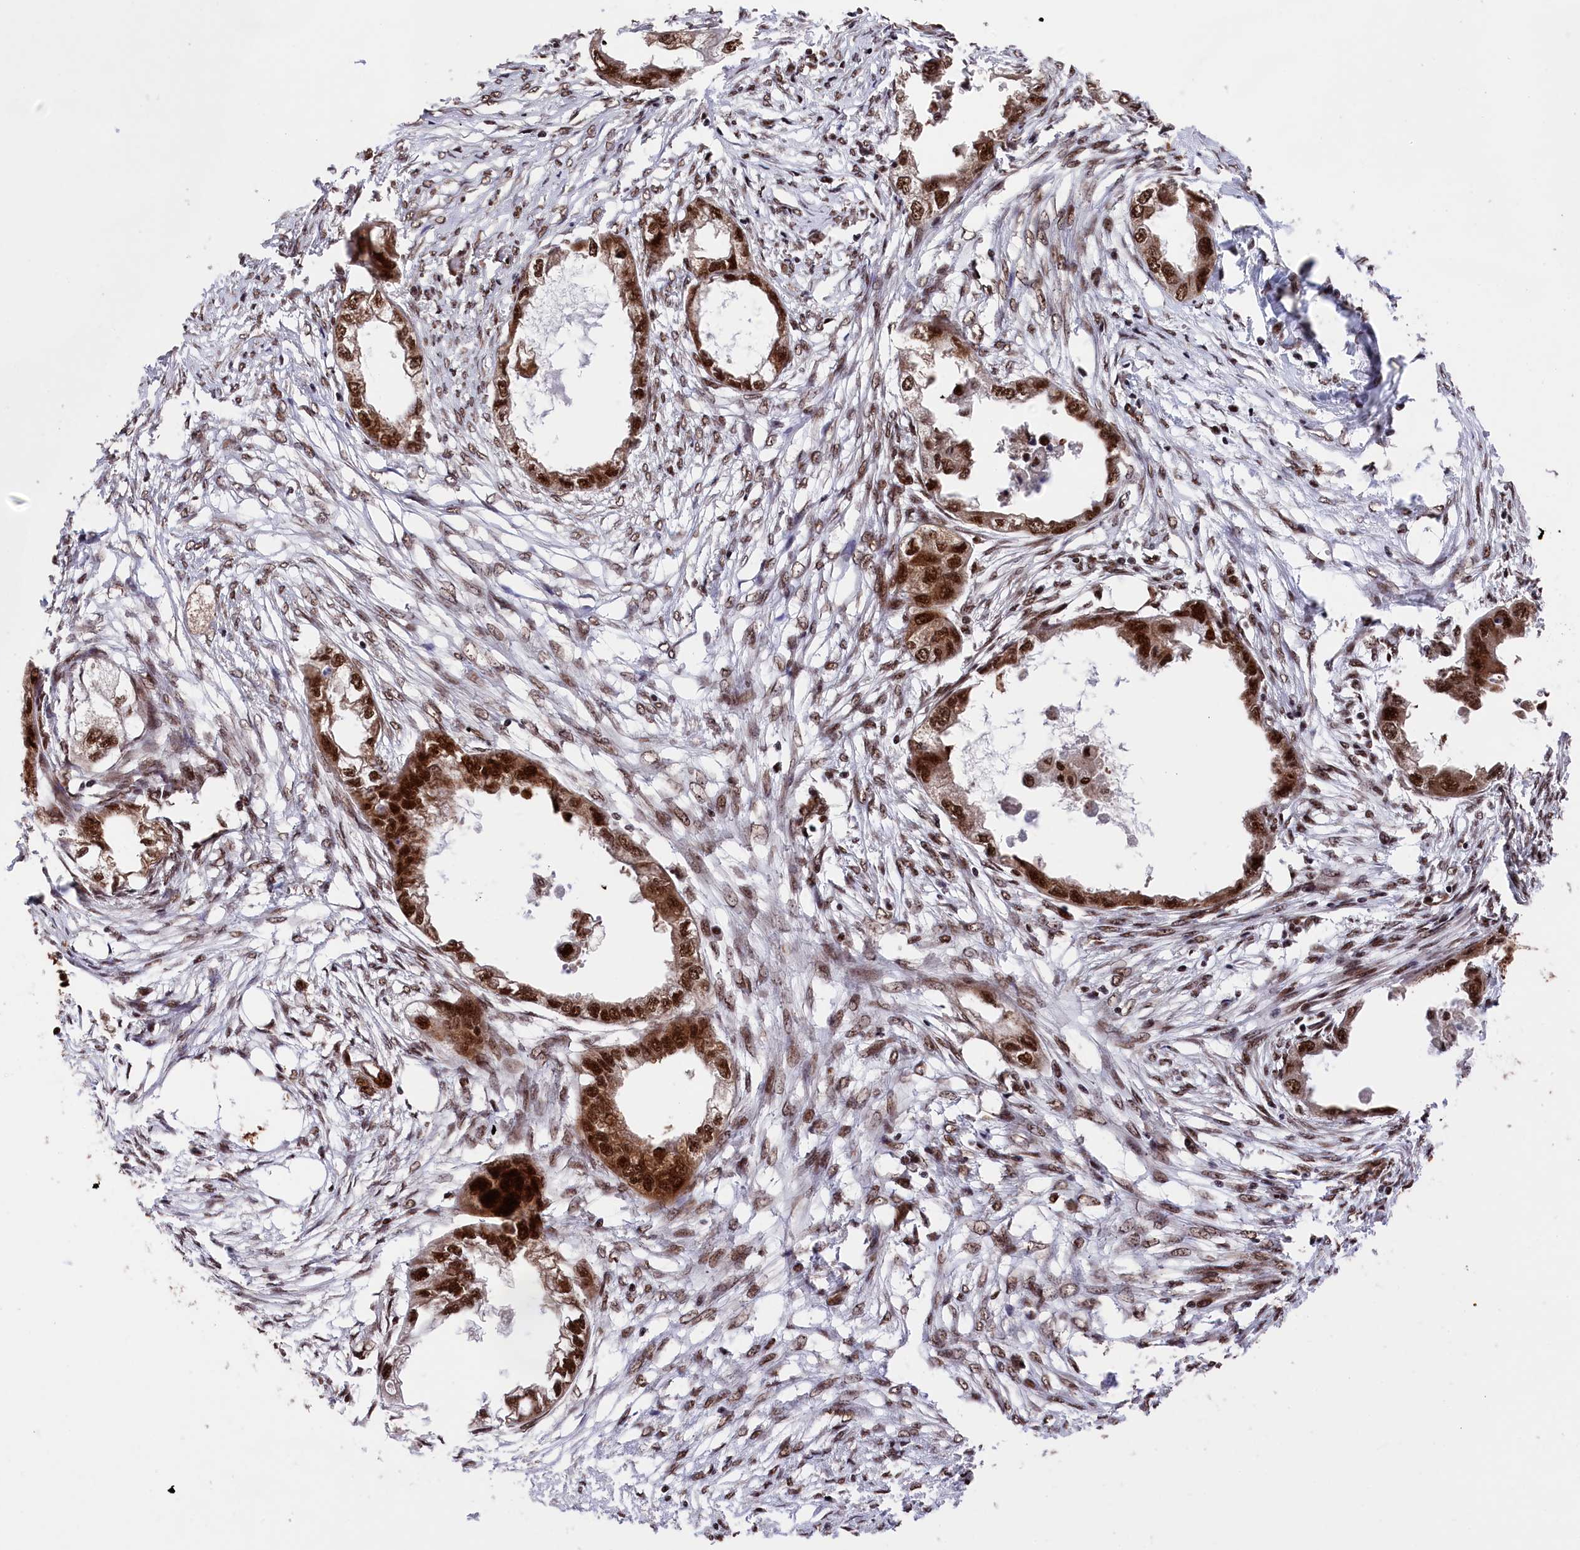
{"staining": {"intensity": "strong", "quantity": ">75%", "location": "cytoplasmic/membranous,nuclear"}, "tissue": "endometrial cancer", "cell_type": "Tumor cells", "image_type": "cancer", "snomed": [{"axis": "morphology", "description": "Adenocarcinoma, NOS"}, {"axis": "morphology", "description": "Adenocarcinoma, metastatic, NOS"}, {"axis": "topography", "description": "Adipose tissue"}, {"axis": "topography", "description": "Endometrium"}], "caption": "Brown immunohistochemical staining in metastatic adenocarcinoma (endometrial) displays strong cytoplasmic/membranous and nuclear expression in approximately >75% of tumor cells. (IHC, brightfield microscopy, high magnification).", "gene": "PRPF31", "patient": {"sex": "female", "age": 67}}